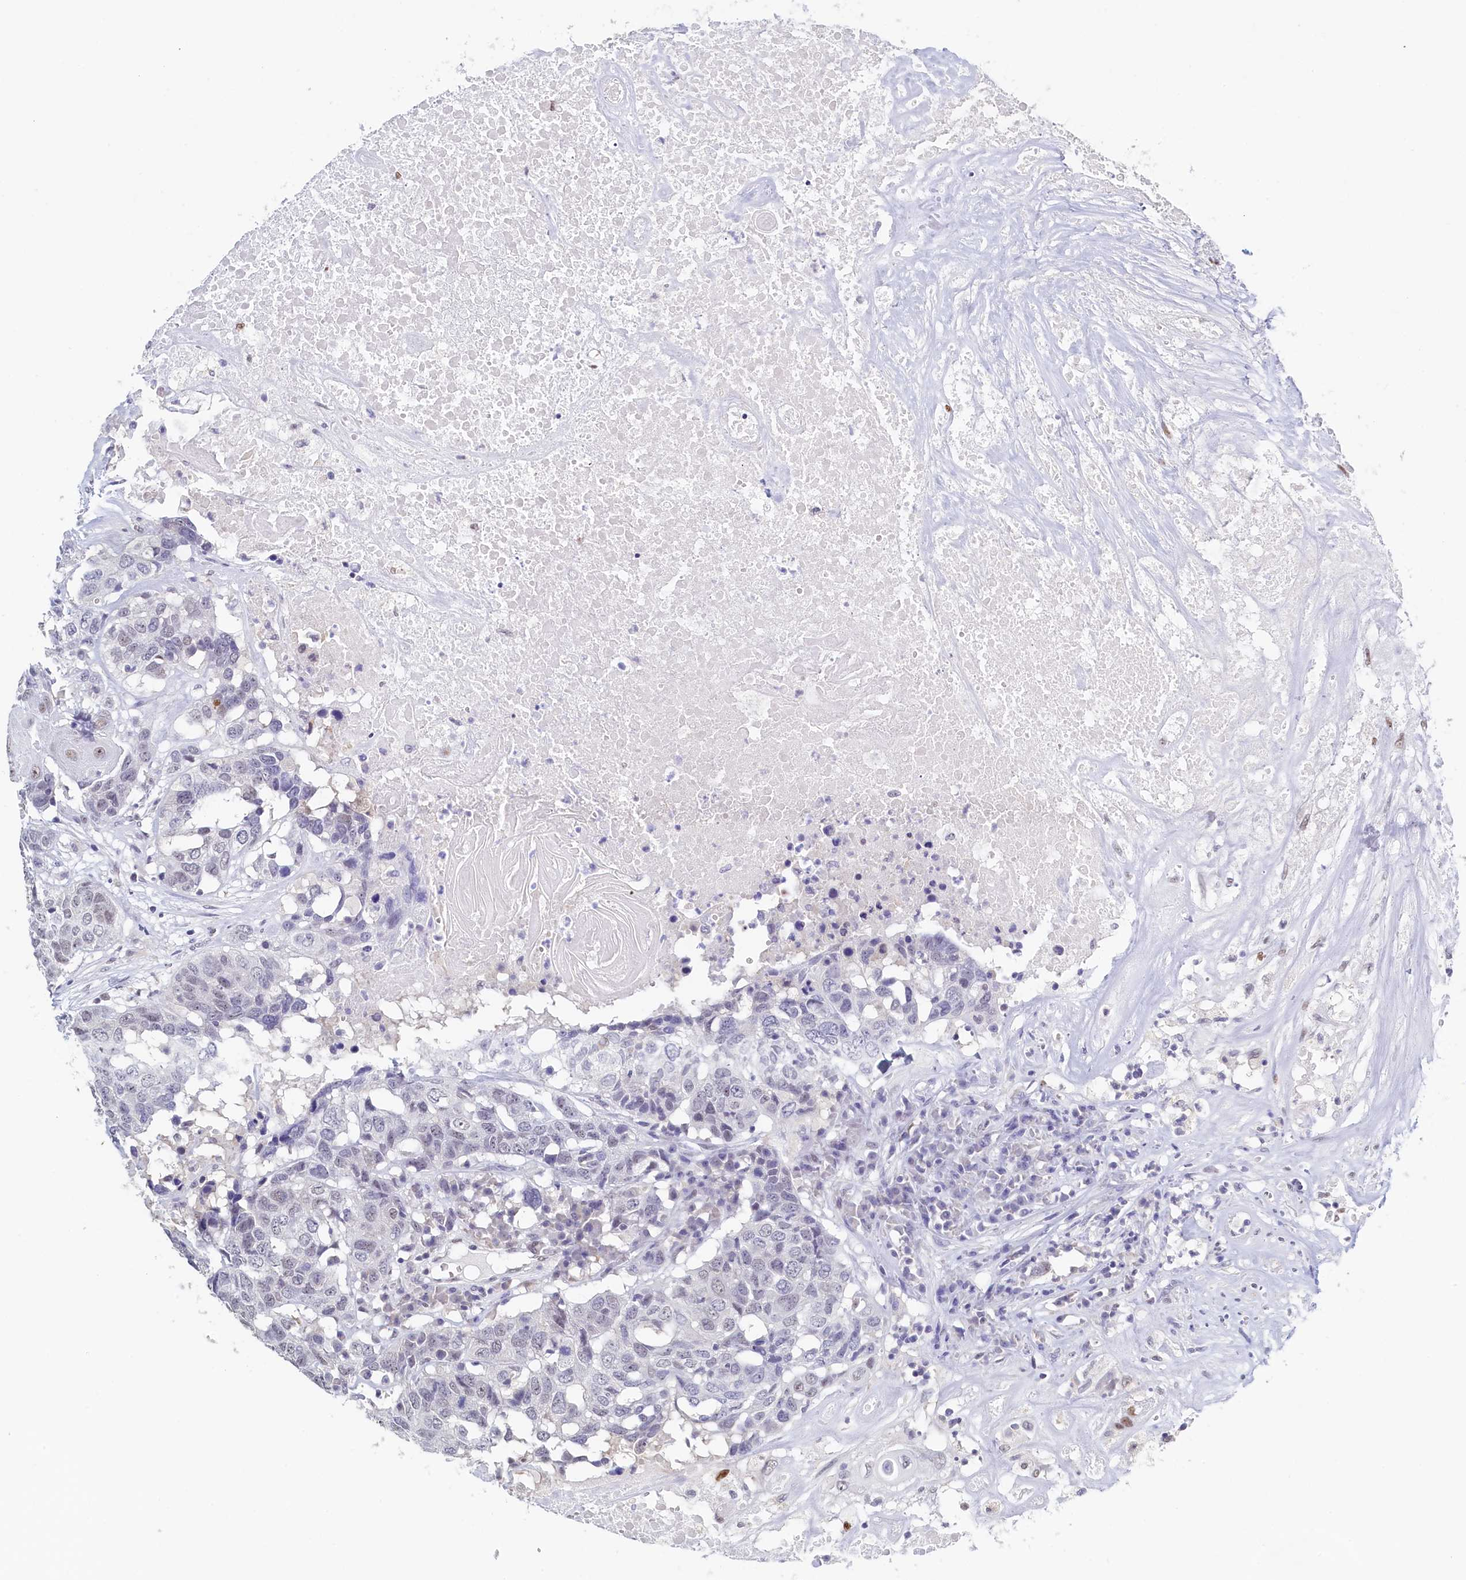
{"staining": {"intensity": "weak", "quantity": "<25%", "location": "nuclear"}, "tissue": "head and neck cancer", "cell_type": "Tumor cells", "image_type": "cancer", "snomed": [{"axis": "morphology", "description": "Squamous cell carcinoma, NOS"}, {"axis": "topography", "description": "Head-Neck"}], "caption": "Immunohistochemistry (IHC) histopathology image of human head and neck cancer (squamous cell carcinoma) stained for a protein (brown), which exhibits no staining in tumor cells.", "gene": "MOSPD3", "patient": {"sex": "male", "age": 66}}